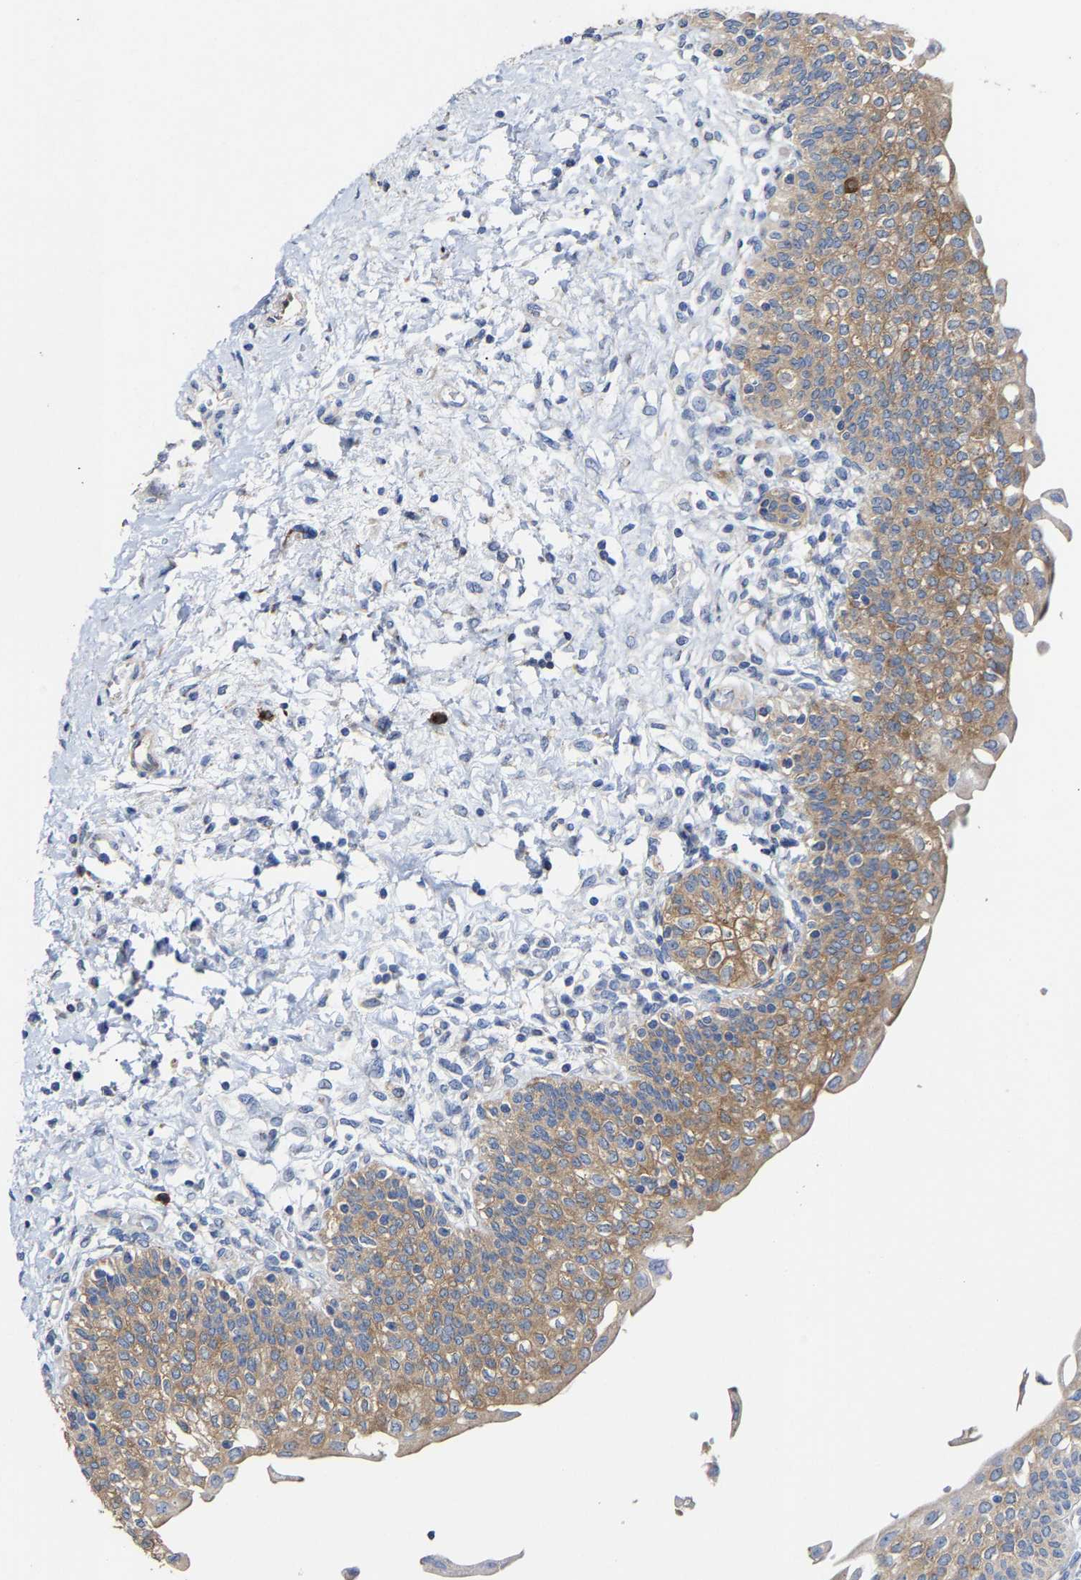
{"staining": {"intensity": "moderate", "quantity": ">75%", "location": "cytoplasmic/membranous"}, "tissue": "urinary bladder", "cell_type": "Urothelial cells", "image_type": "normal", "snomed": [{"axis": "morphology", "description": "Normal tissue, NOS"}, {"axis": "topography", "description": "Urinary bladder"}], "caption": "A high-resolution micrograph shows immunohistochemistry staining of normal urinary bladder, which exhibits moderate cytoplasmic/membranous expression in approximately >75% of urothelial cells.", "gene": "PPP1R15A", "patient": {"sex": "male", "age": 55}}